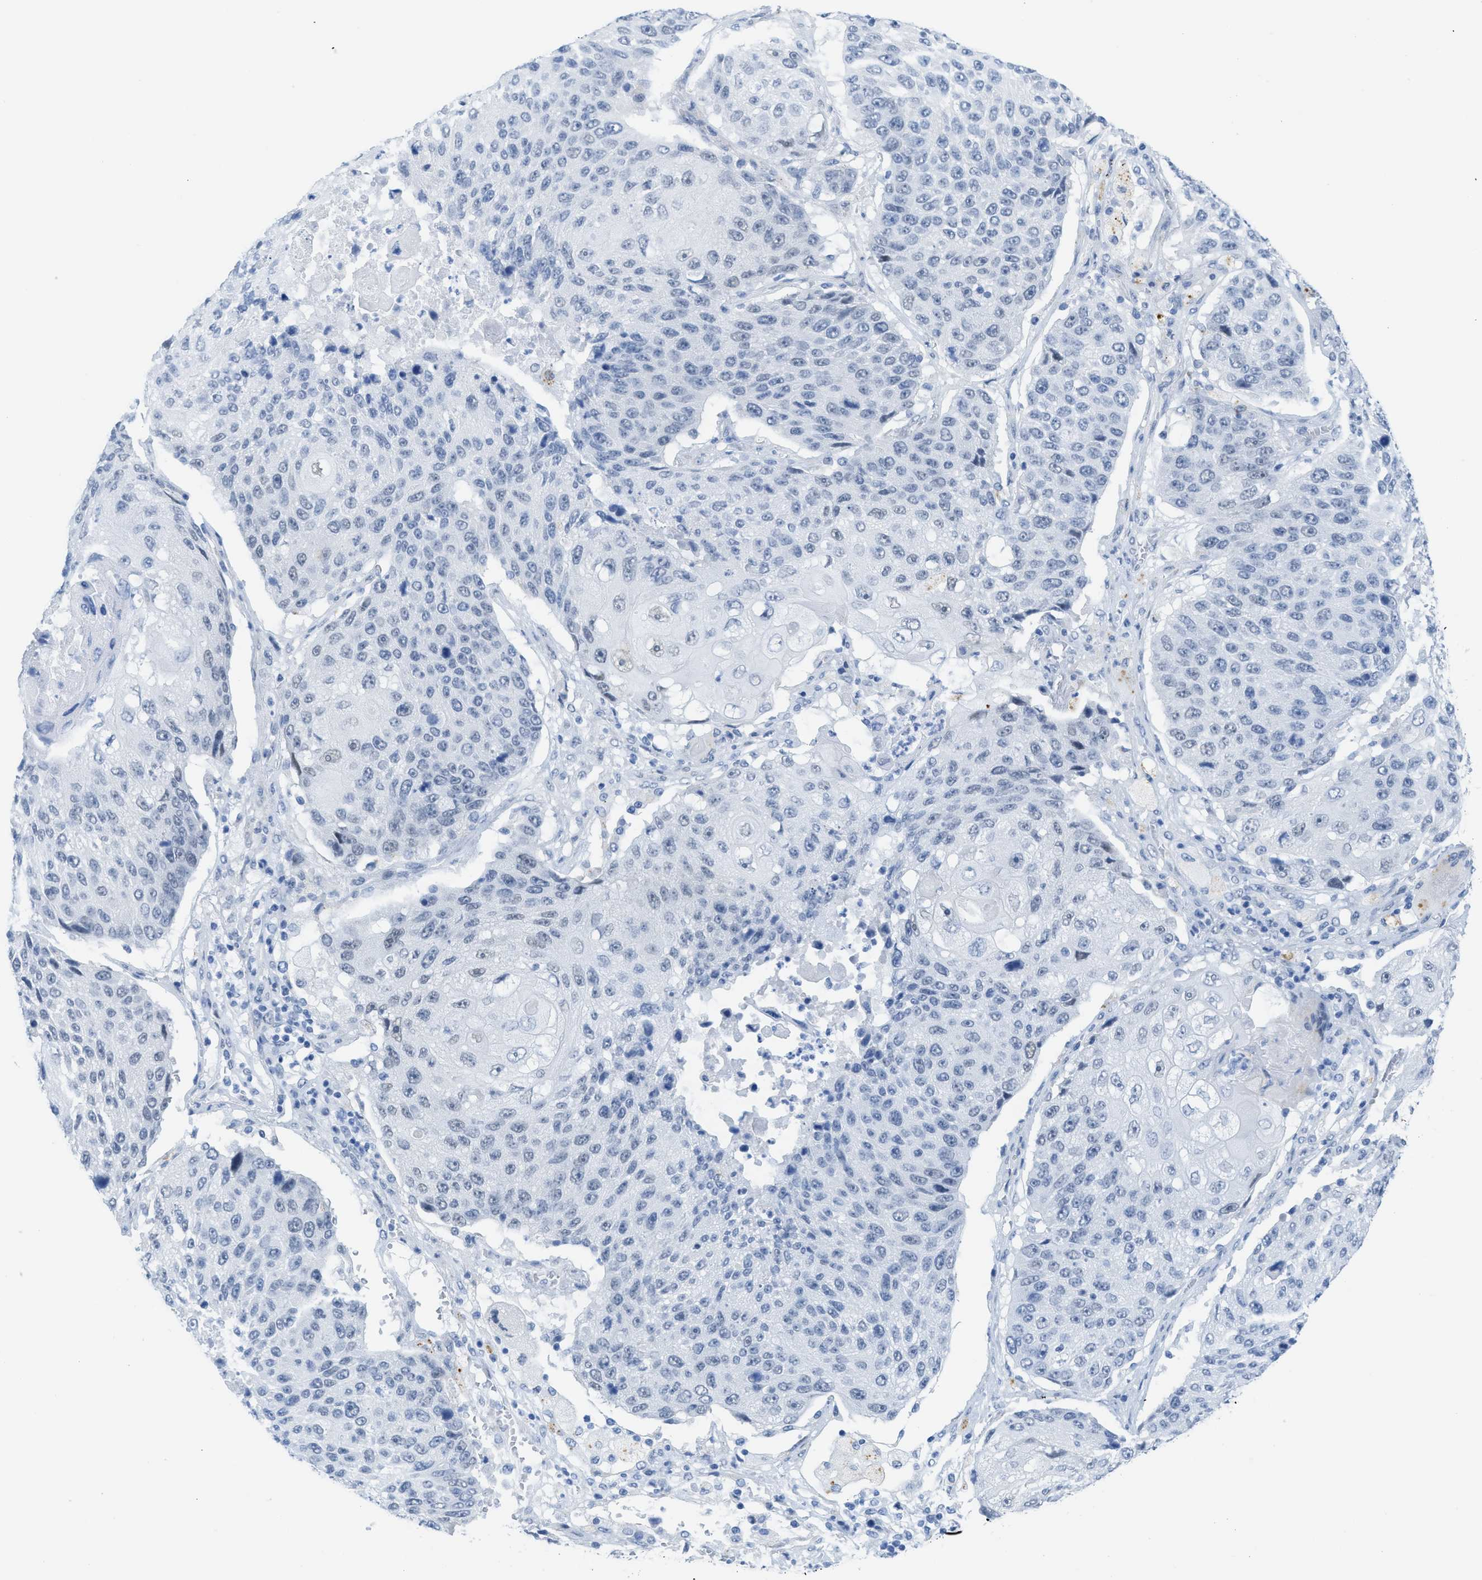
{"staining": {"intensity": "negative", "quantity": "none", "location": "none"}, "tissue": "lung cancer", "cell_type": "Tumor cells", "image_type": "cancer", "snomed": [{"axis": "morphology", "description": "Squamous cell carcinoma, NOS"}, {"axis": "topography", "description": "Lung"}], "caption": "A photomicrograph of human lung cancer is negative for staining in tumor cells.", "gene": "WDR4", "patient": {"sex": "male", "age": 61}}